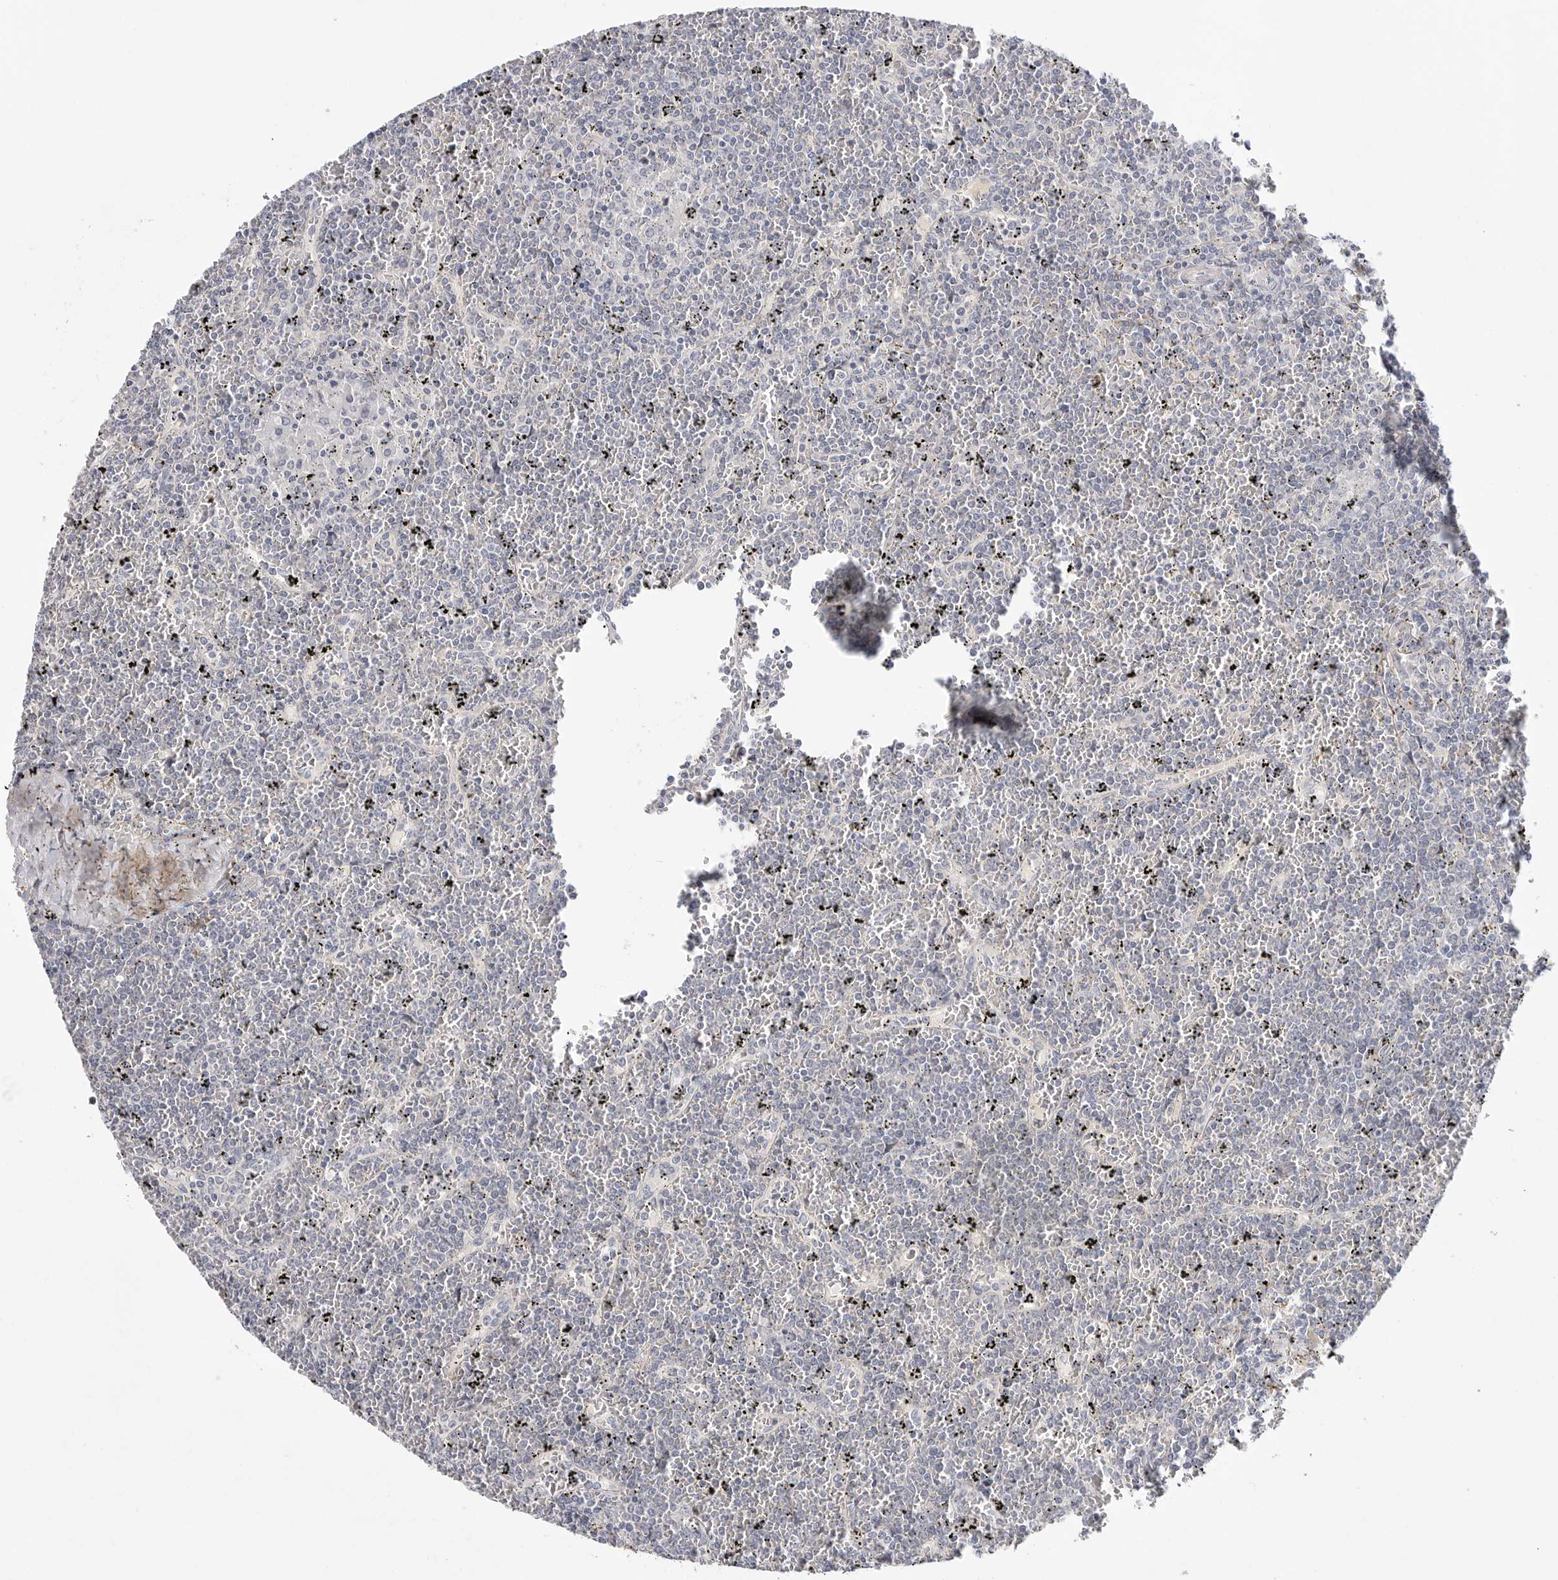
{"staining": {"intensity": "negative", "quantity": "none", "location": "none"}, "tissue": "lymphoma", "cell_type": "Tumor cells", "image_type": "cancer", "snomed": [{"axis": "morphology", "description": "Malignant lymphoma, non-Hodgkin's type, Low grade"}, {"axis": "topography", "description": "Spleen"}], "caption": "Immunohistochemistry (IHC) photomicrograph of neoplastic tissue: malignant lymphoma, non-Hodgkin's type (low-grade) stained with DAB reveals no significant protein positivity in tumor cells.", "gene": "ELP3", "patient": {"sex": "female", "age": 19}}